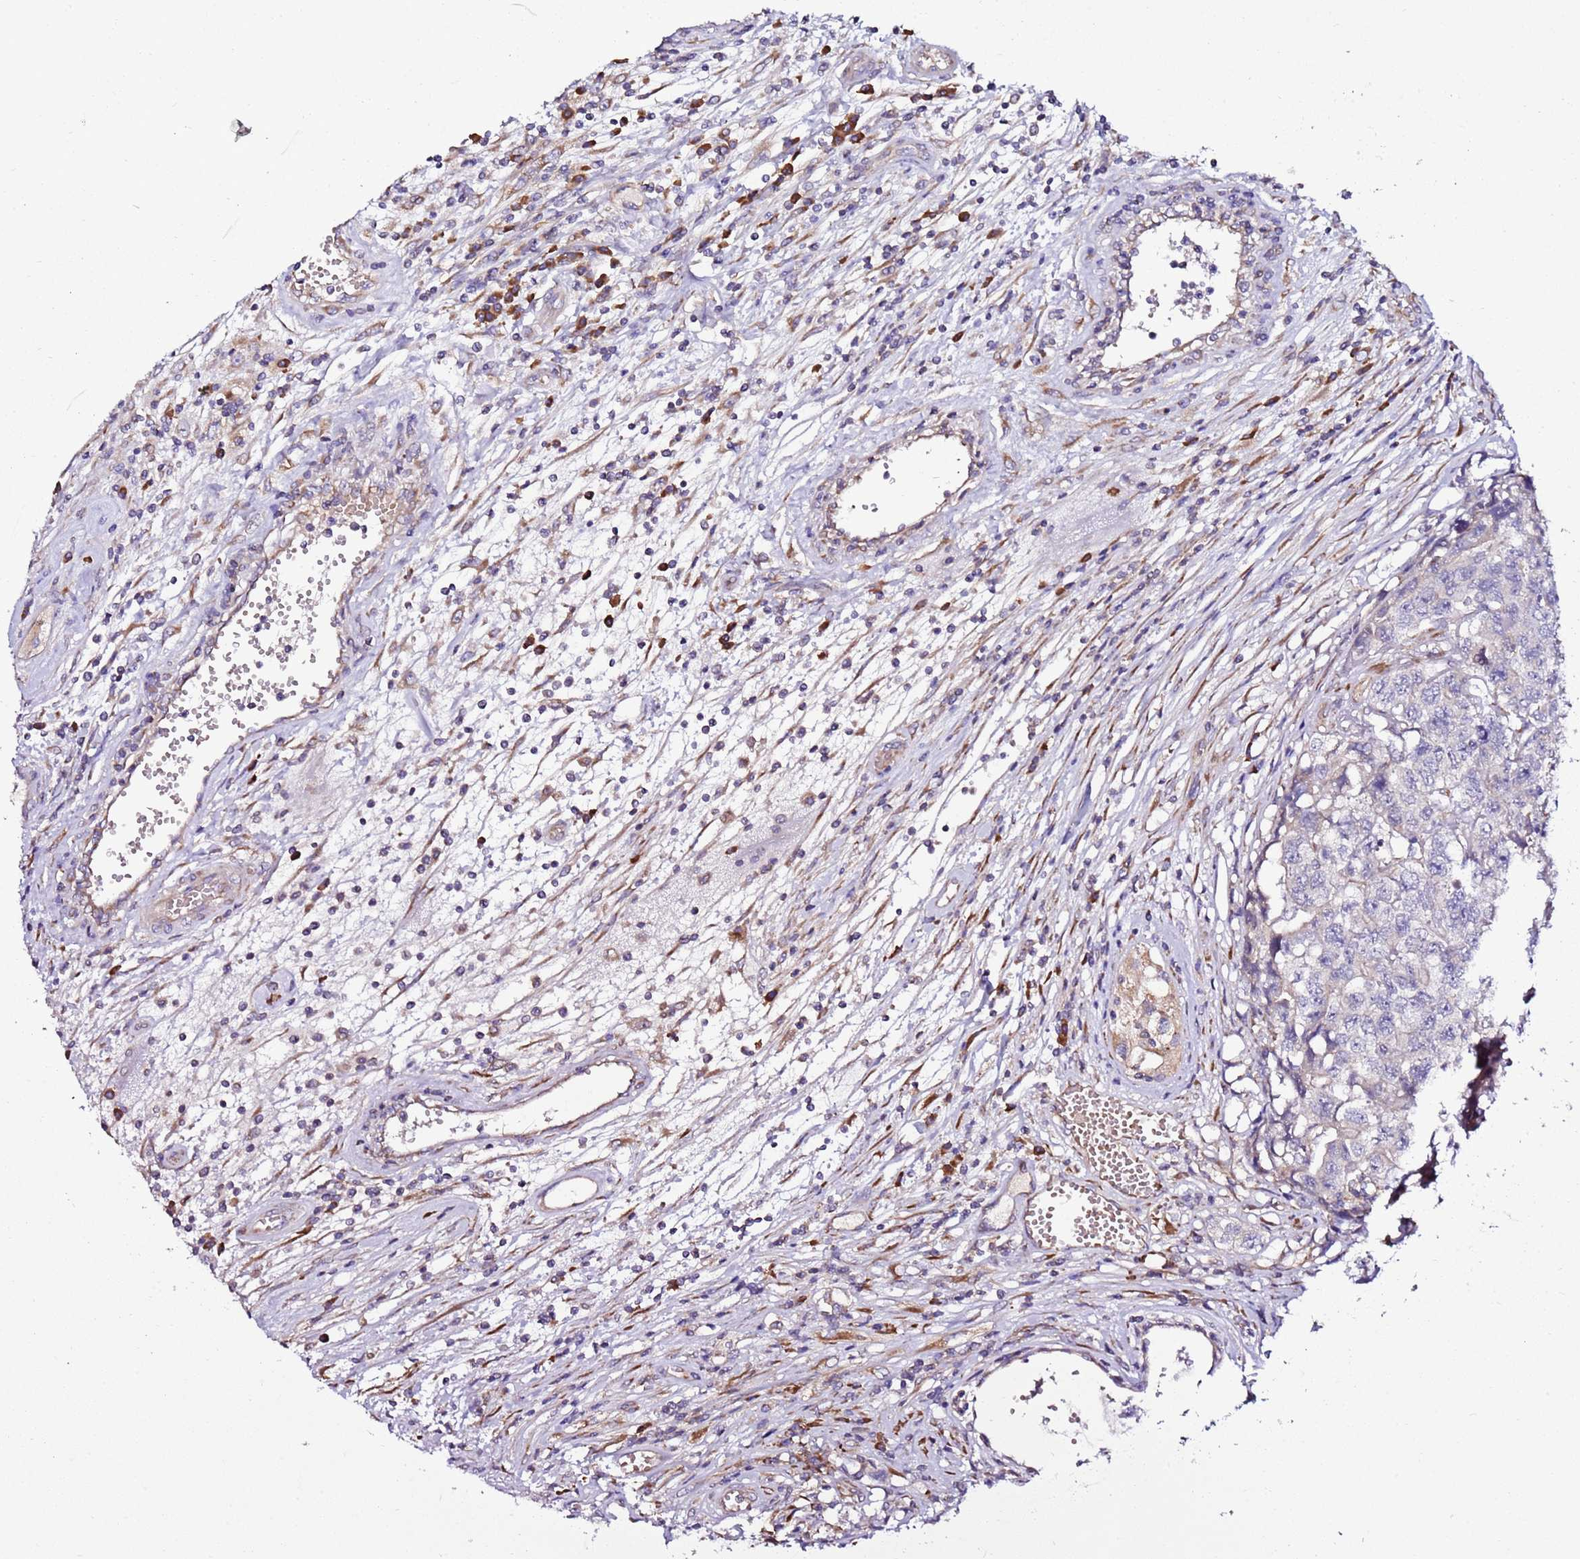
{"staining": {"intensity": "negative", "quantity": "none", "location": "none"}, "tissue": "testis cancer", "cell_type": "Tumor cells", "image_type": "cancer", "snomed": [{"axis": "morphology", "description": "Seminoma, NOS"}, {"axis": "morphology", "description": "Carcinoma, Embryonal, NOS"}, {"axis": "topography", "description": "Testis"}], "caption": "This is a micrograph of immunohistochemistry staining of testis cancer (seminoma), which shows no staining in tumor cells. (DAB immunohistochemistry (IHC) with hematoxylin counter stain).", "gene": "C19orf12", "patient": {"sex": "male", "age": 43}}